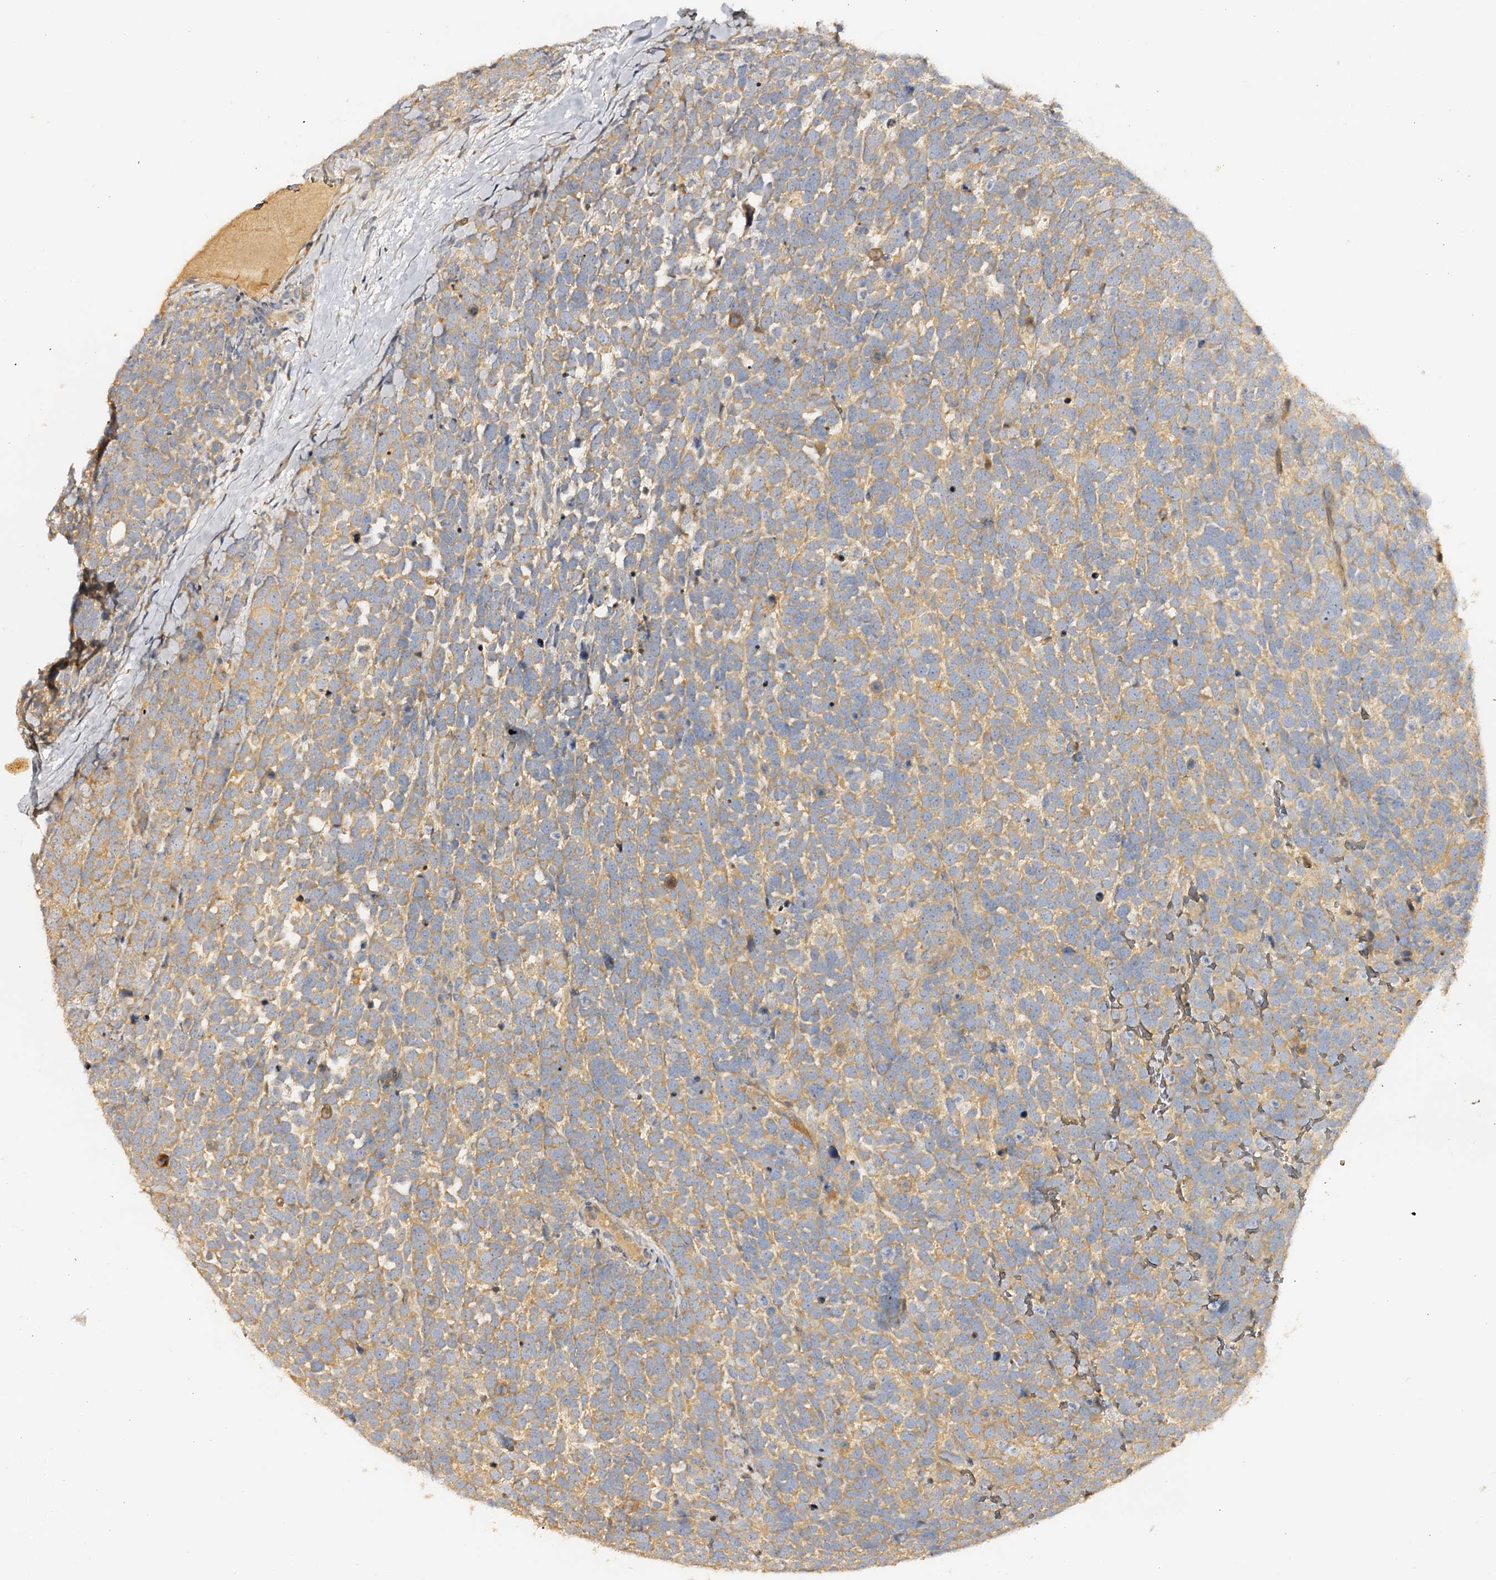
{"staining": {"intensity": "weak", "quantity": "25%-75%", "location": "cytoplasmic/membranous"}, "tissue": "urothelial cancer", "cell_type": "Tumor cells", "image_type": "cancer", "snomed": [{"axis": "morphology", "description": "Urothelial carcinoma, High grade"}, {"axis": "topography", "description": "Urinary bladder"}], "caption": "Human urothelial carcinoma (high-grade) stained with a protein marker exhibits weak staining in tumor cells.", "gene": "DMXL2", "patient": {"sex": "female", "age": 82}}